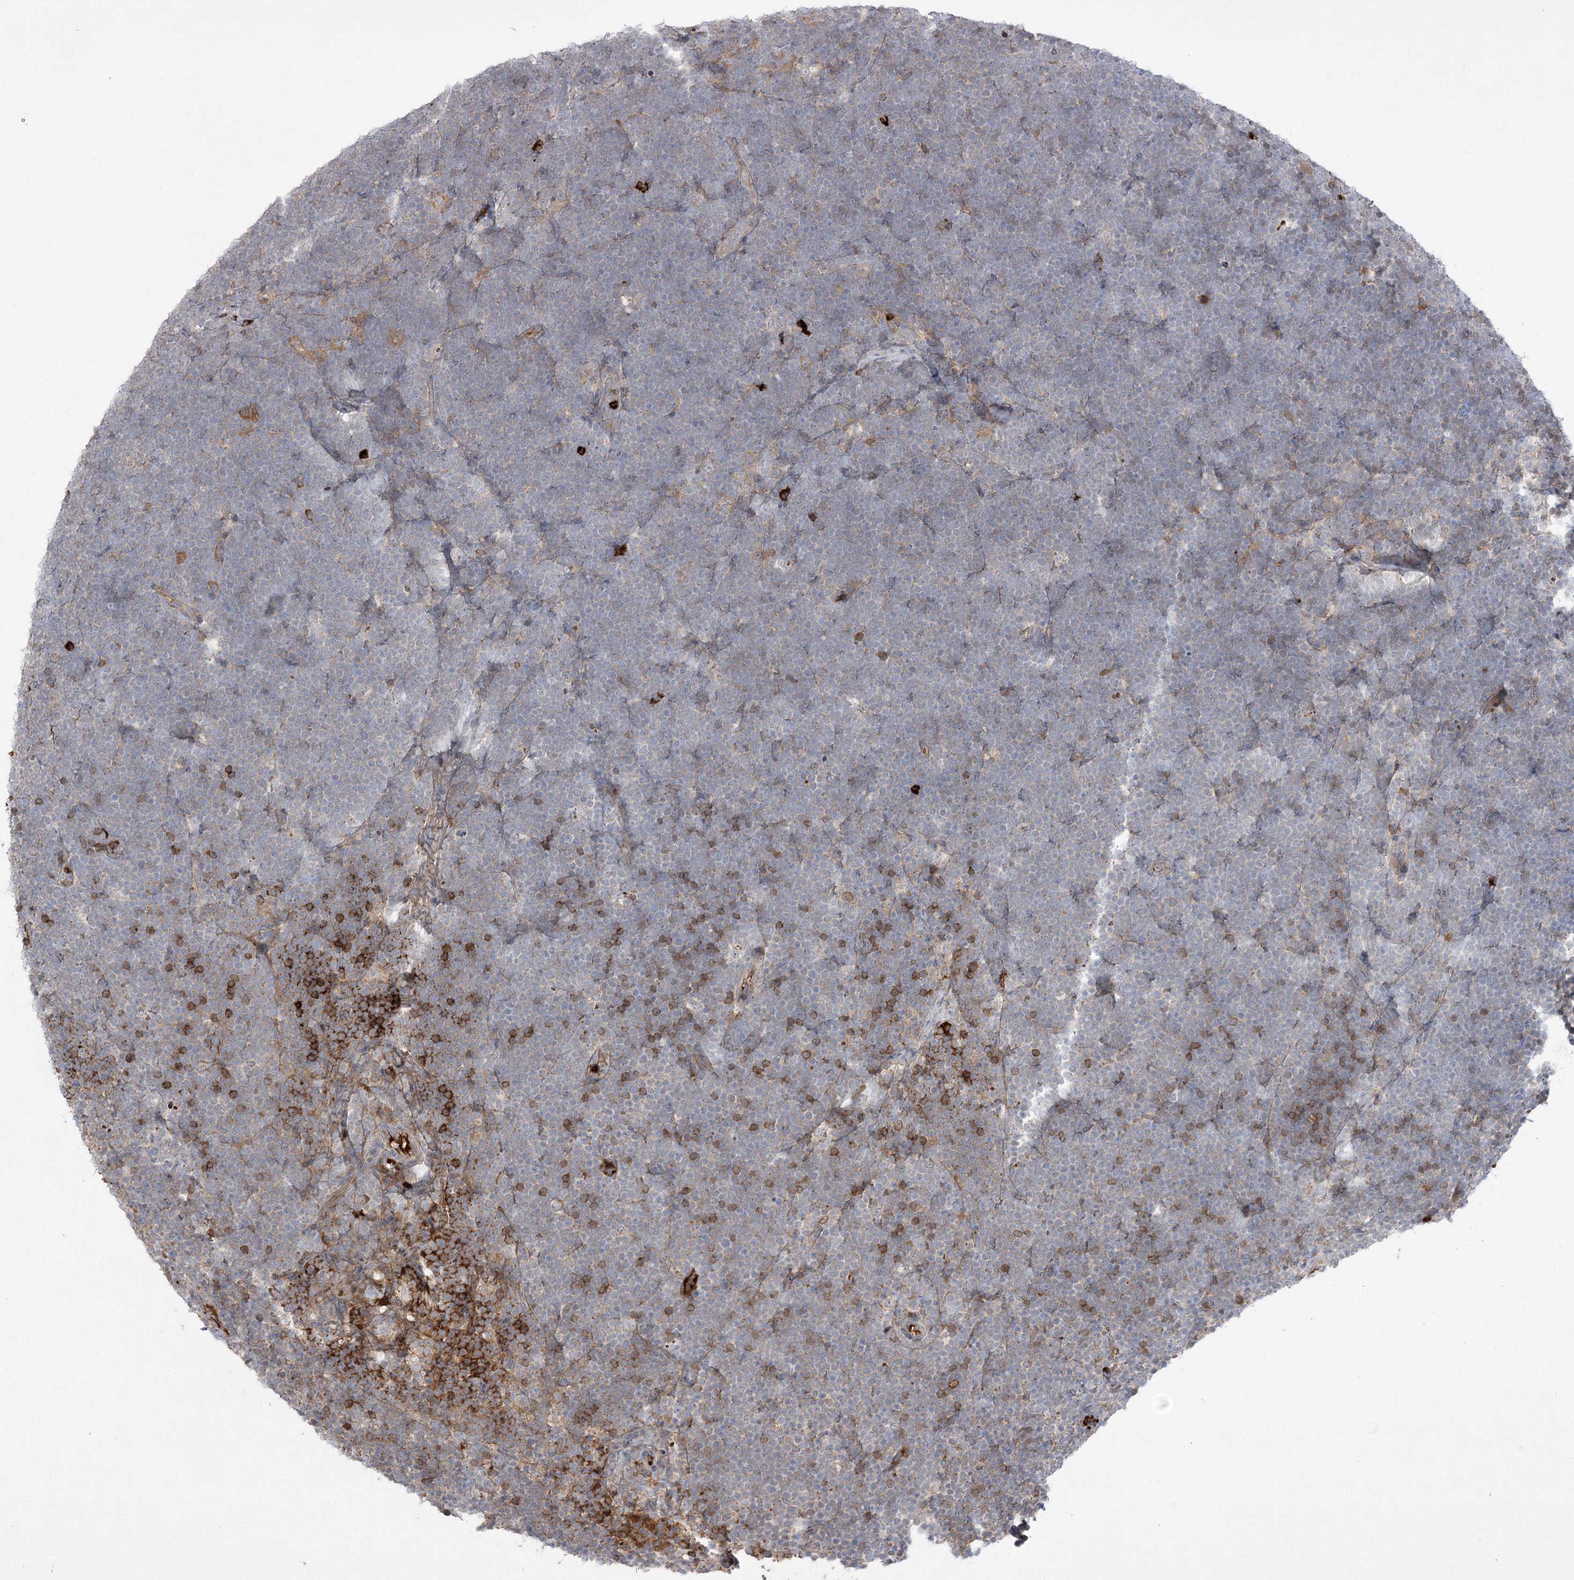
{"staining": {"intensity": "negative", "quantity": "none", "location": "none"}, "tissue": "lymphoma", "cell_type": "Tumor cells", "image_type": "cancer", "snomed": [{"axis": "morphology", "description": "Malignant lymphoma, non-Hodgkin's type, High grade"}, {"axis": "topography", "description": "Lymph node"}], "caption": "Immunohistochemistry (IHC) image of neoplastic tissue: human high-grade malignant lymphoma, non-Hodgkin's type stained with DAB shows no significant protein staining in tumor cells.", "gene": "PLEKHA5", "patient": {"sex": "male", "age": 13}}